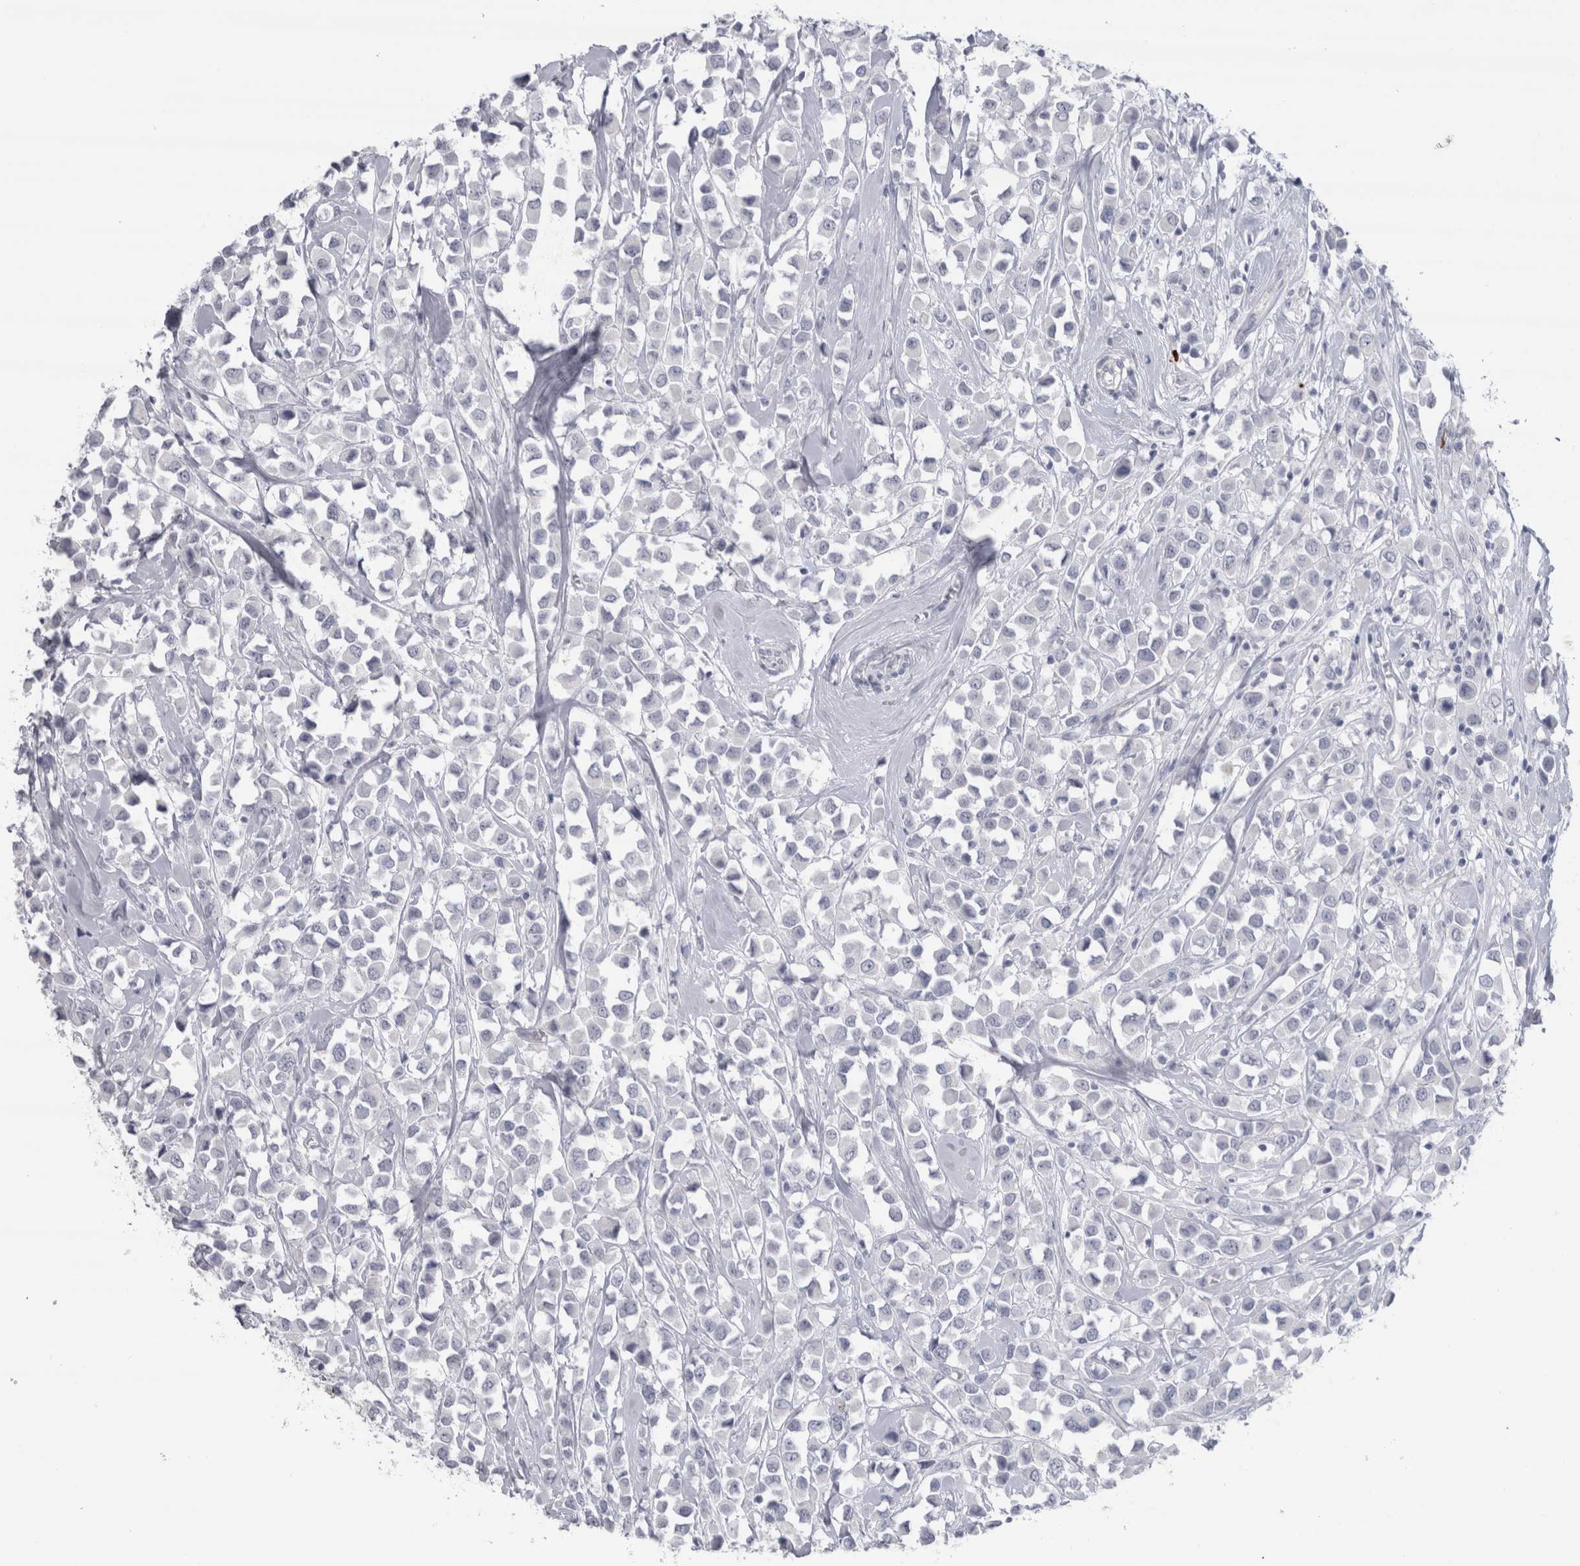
{"staining": {"intensity": "negative", "quantity": "none", "location": "none"}, "tissue": "breast cancer", "cell_type": "Tumor cells", "image_type": "cancer", "snomed": [{"axis": "morphology", "description": "Duct carcinoma"}, {"axis": "topography", "description": "Breast"}], "caption": "Immunohistochemistry micrograph of neoplastic tissue: human intraductal carcinoma (breast) stained with DAB shows no significant protein expression in tumor cells.", "gene": "CDH17", "patient": {"sex": "female", "age": 61}}